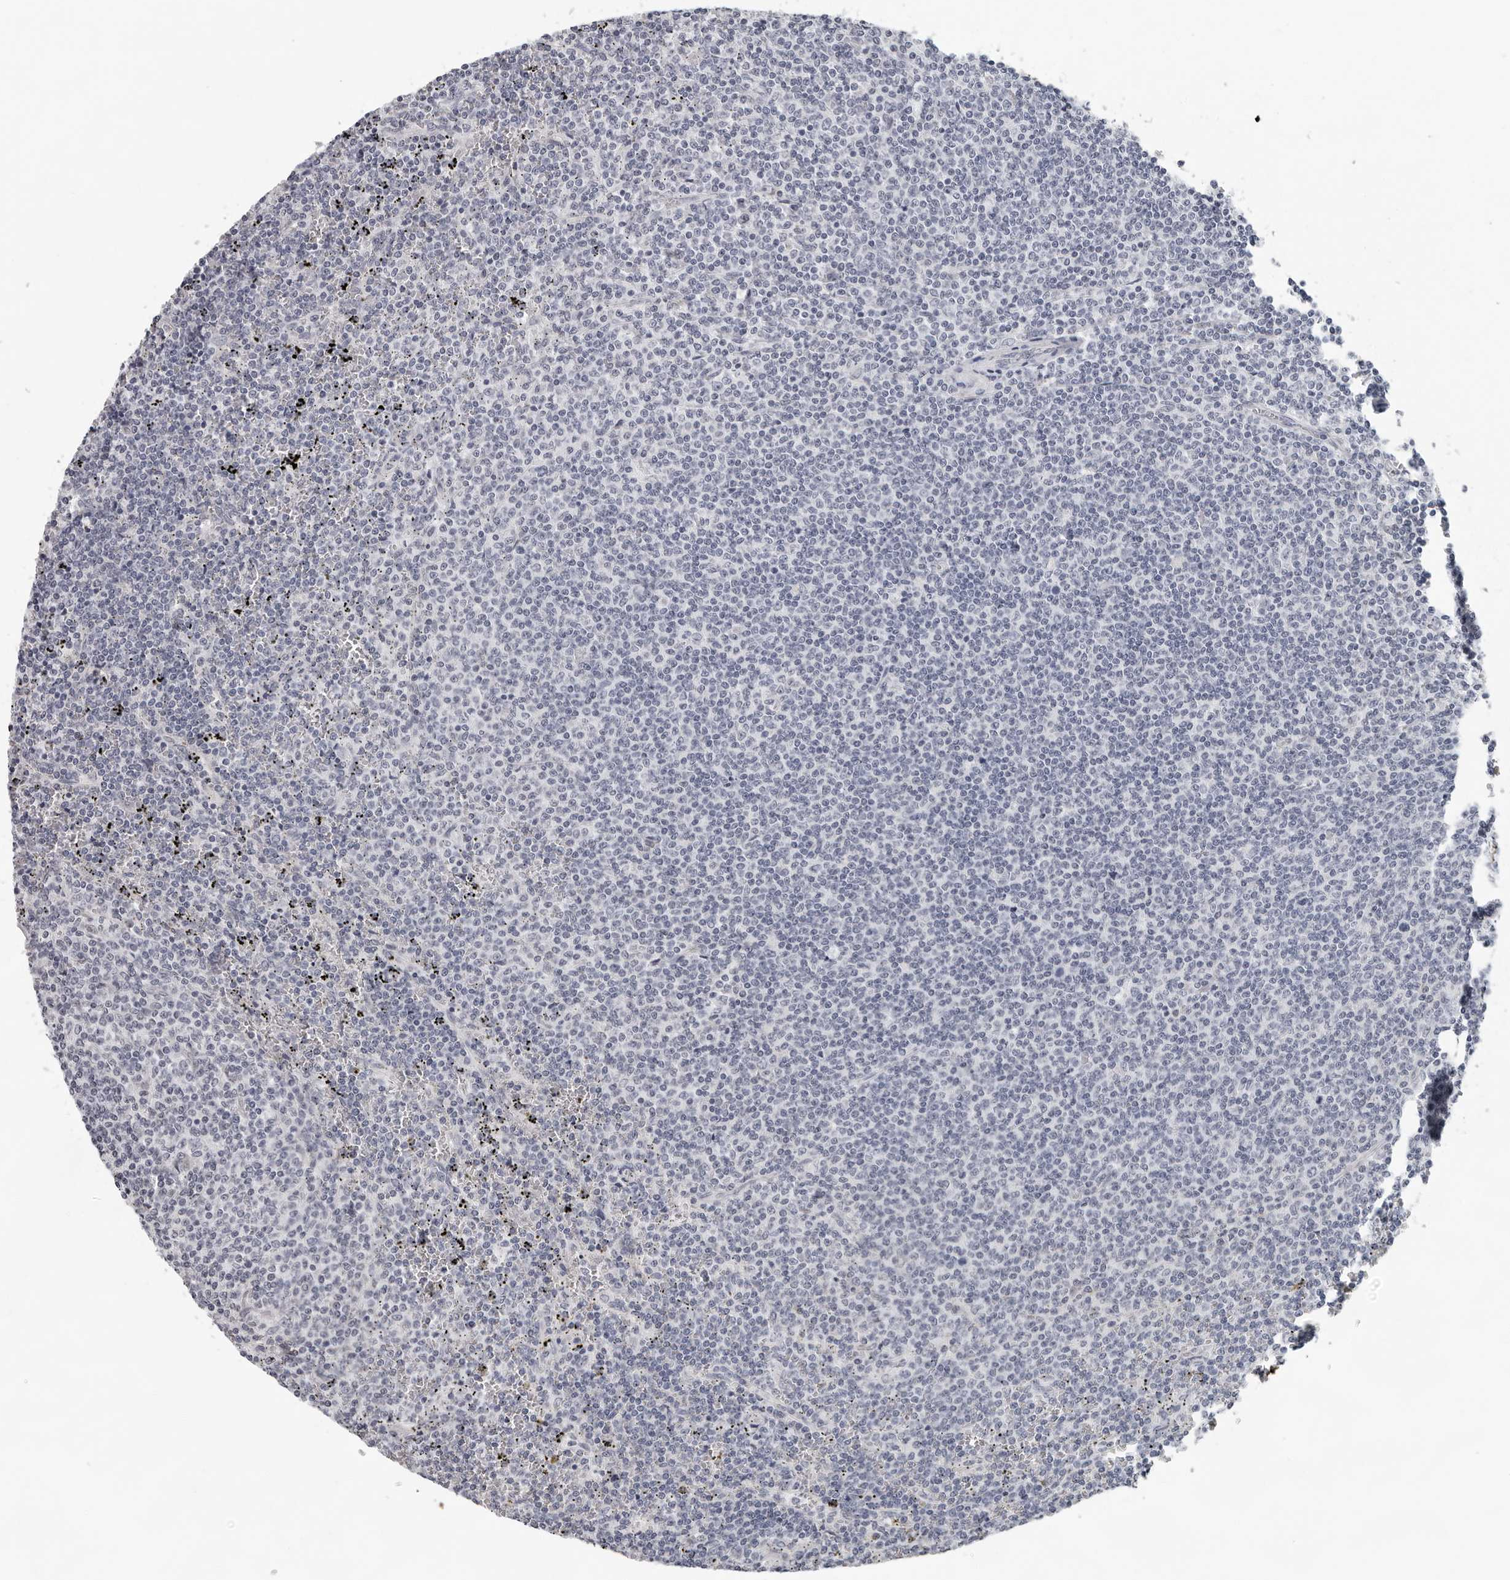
{"staining": {"intensity": "negative", "quantity": "none", "location": "none"}, "tissue": "lymphoma", "cell_type": "Tumor cells", "image_type": "cancer", "snomed": [{"axis": "morphology", "description": "Malignant lymphoma, non-Hodgkin's type, Low grade"}, {"axis": "topography", "description": "Spleen"}], "caption": "A histopathology image of human low-grade malignant lymphoma, non-Hodgkin's type is negative for staining in tumor cells. (DAB immunohistochemistry, high magnification).", "gene": "CCDC28B", "patient": {"sex": "female", "age": 50}}